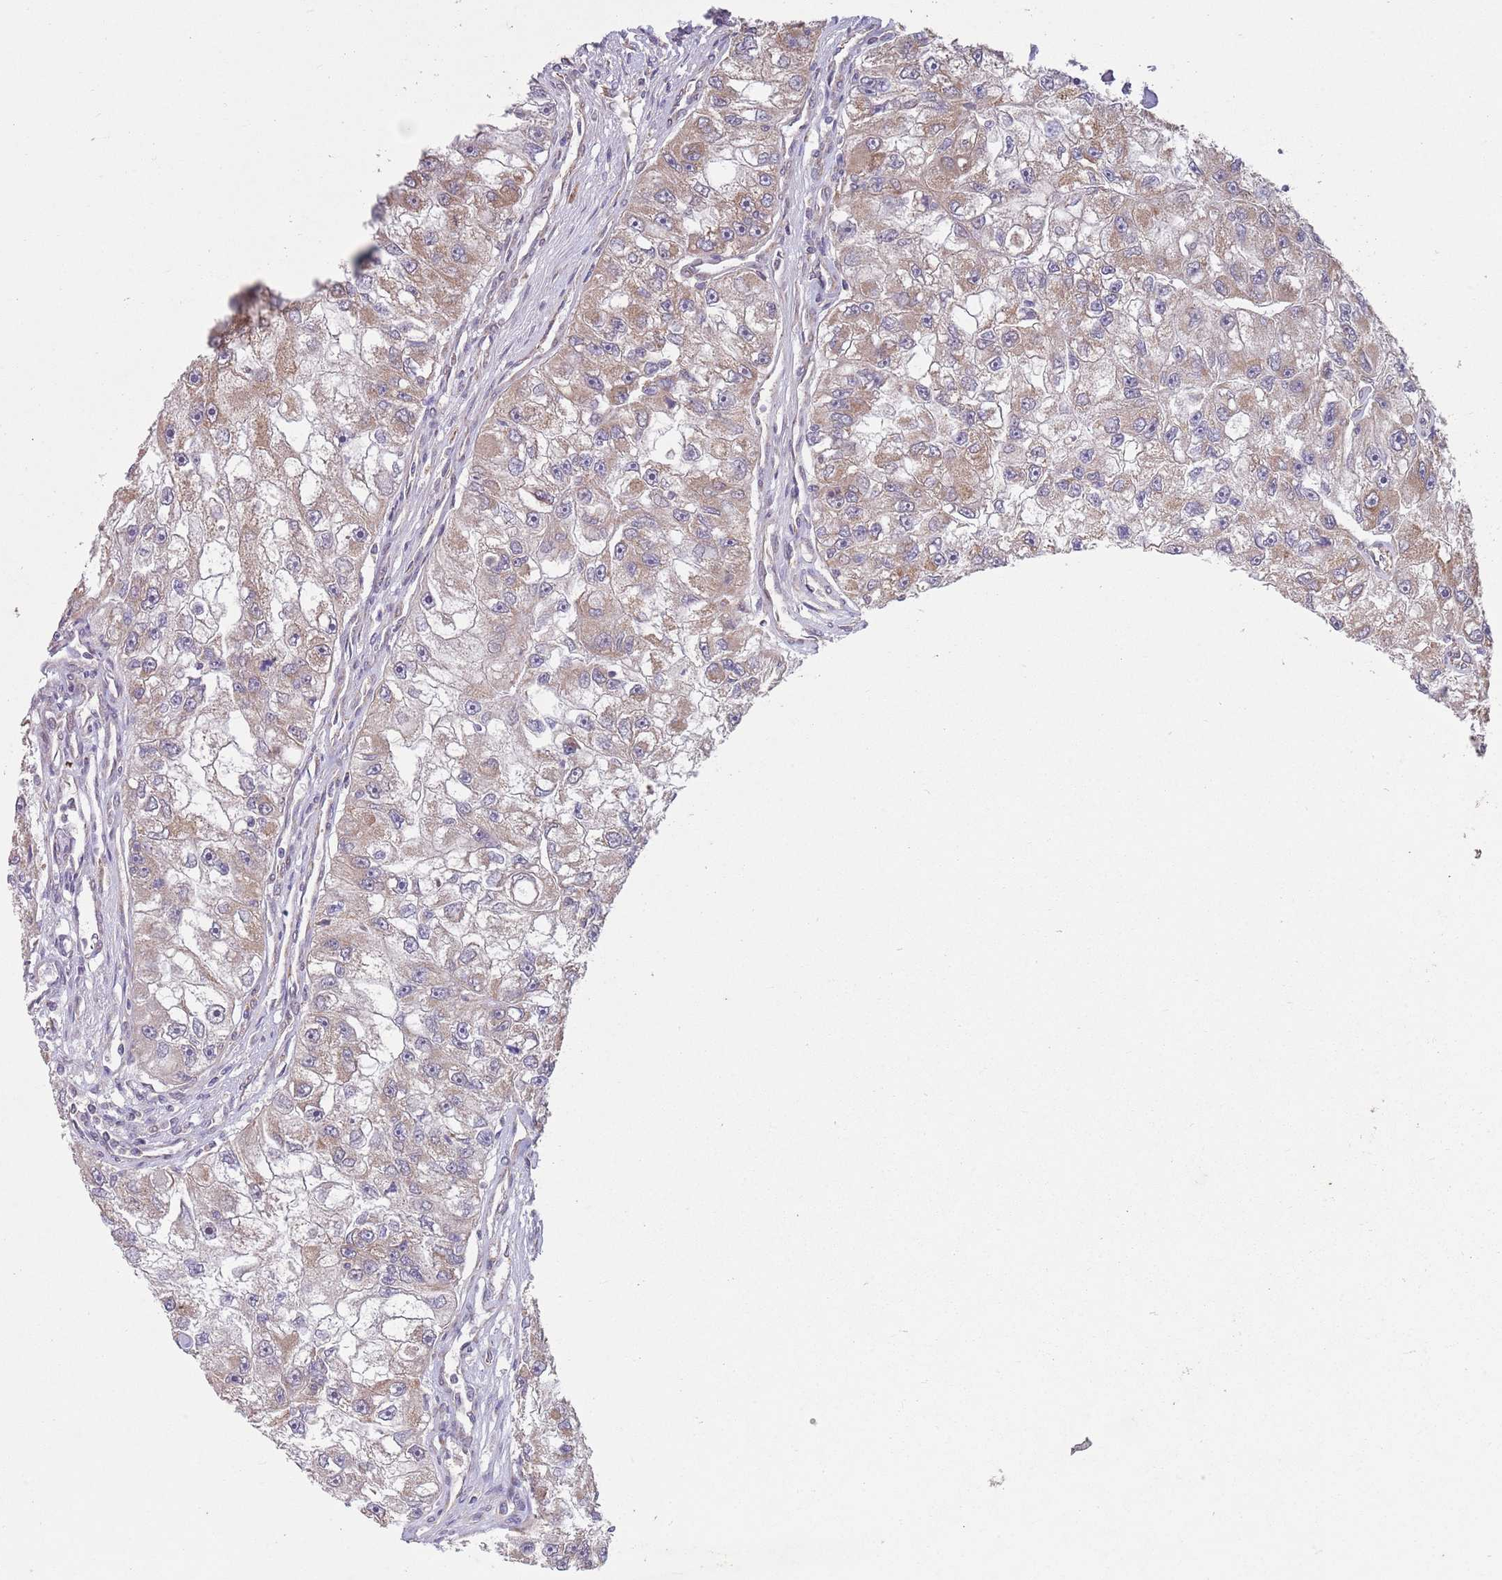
{"staining": {"intensity": "weak", "quantity": "25%-75%", "location": "cytoplasmic/membranous"}, "tissue": "renal cancer", "cell_type": "Tumor cells", "image_type": "cancer", "snomed": [{"axis": "morphology", "description": "Adenocarcinoma, NOS"}, {"axis": "topography", "description": "Kidney"}], "caption": "Weak cytoplasmic/membranous positivity is appreciated in approximately 25%-75% of tumor cells in renal adenocarcinoma. (DAB IHC with brightfield microscopy, high magnification).", "gene": "CHD9", "patient": {"sex": "male", "age": 63}}